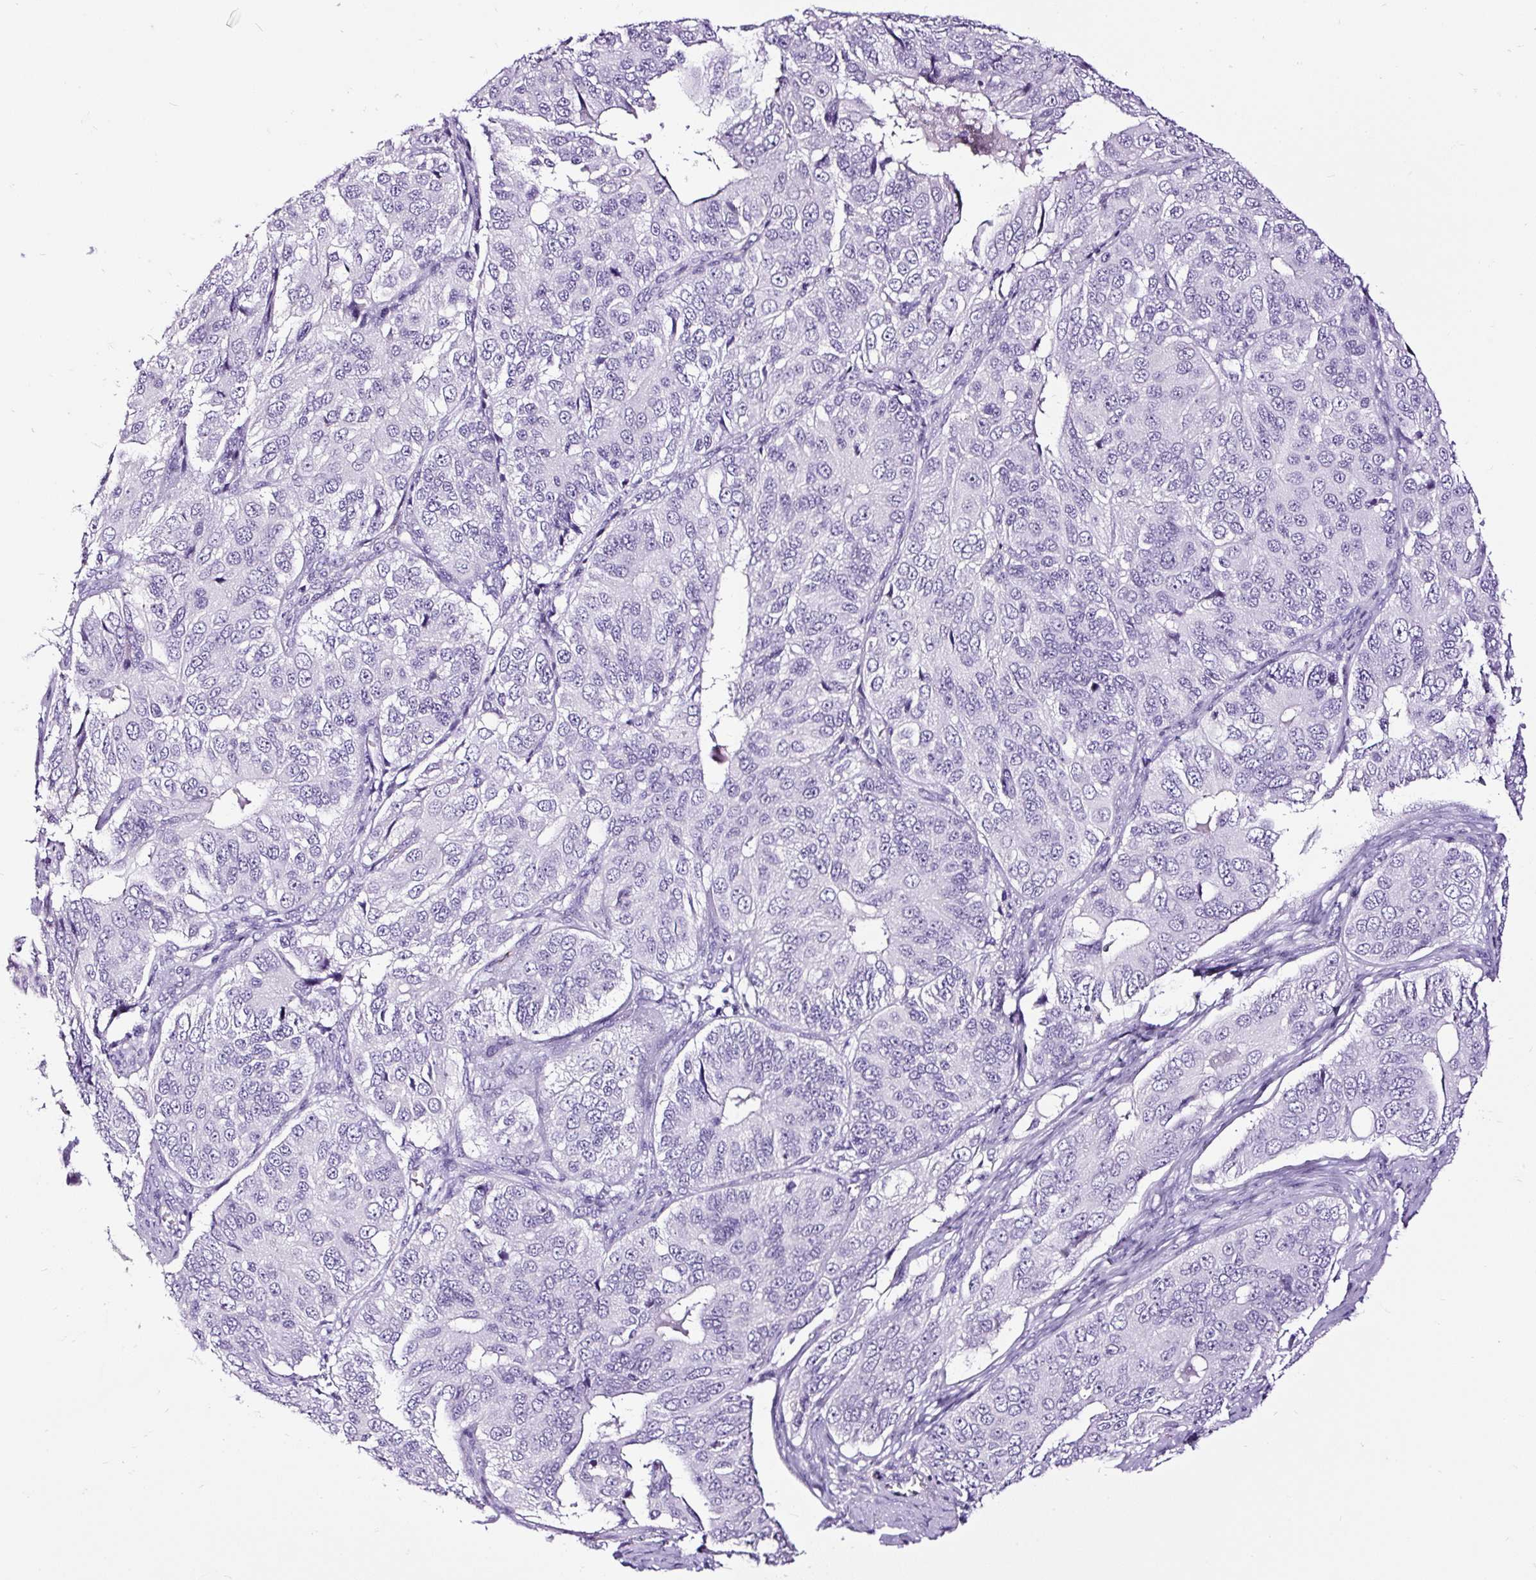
{"staining": {"intensity": "negative", "quantity": "none", "location": "none"}, "tissue": "ovarian cancer", "cell_type": "Tumor cells", "image_type": "cancer", "snomed": [{"axis": "morphology", "description": "Carcinoma, endometroid"}, {"axis": "topography", "description": "Ovary"}], "caption": "An image of human ovarian endometroid carcinoma is negative for staining in tumor cells.", "gene": "SLC7A8", "patient": {"sex": "female", "age": 51}}